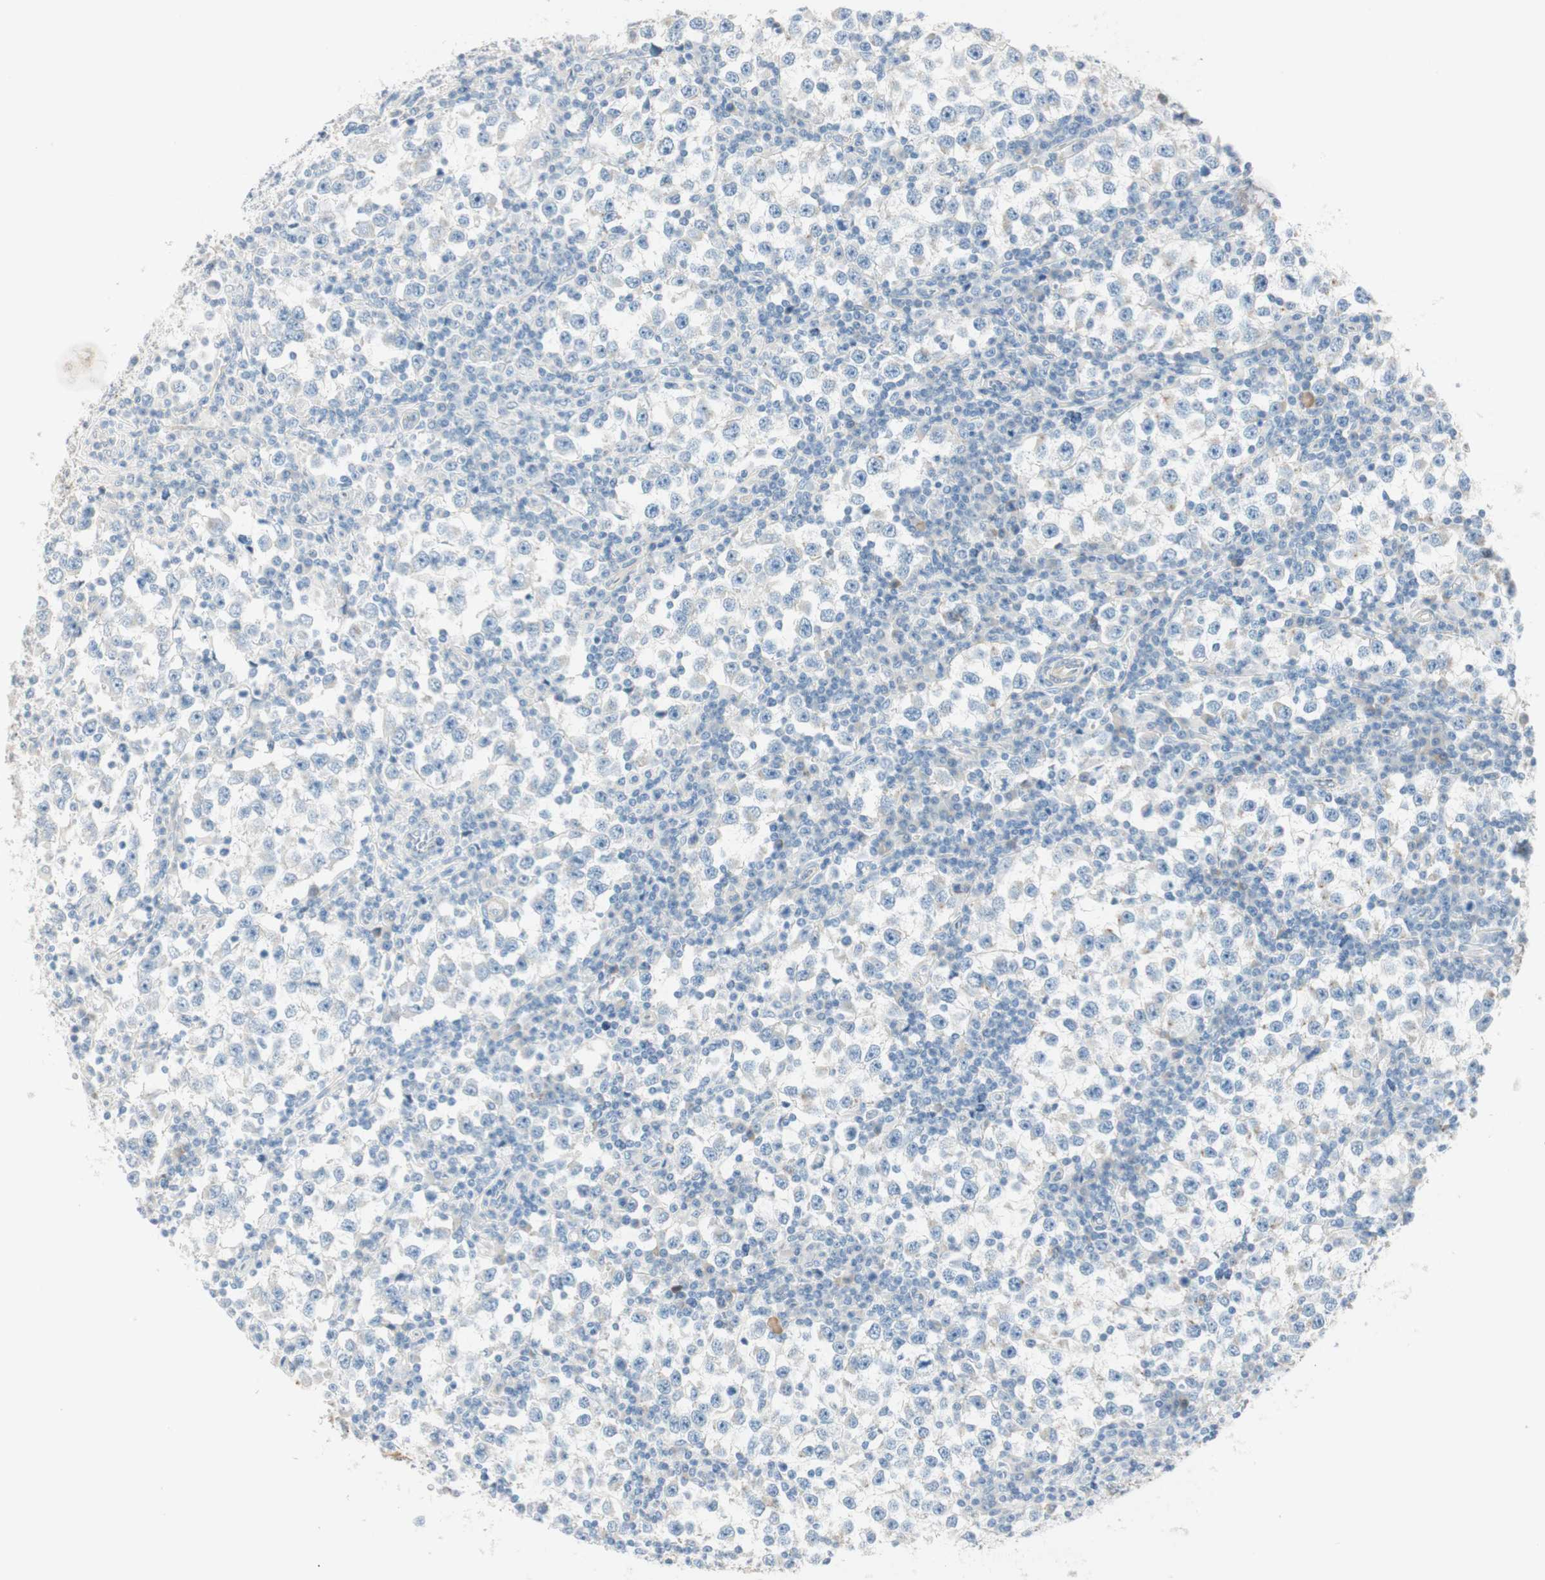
{"staining": {"intensity": "moderate", "quantity": "<25%", "location": "cytoplasmic/membranous"}, "tissue": "testis cancer", "cell_type": "Tumor cells", "image_type": "cancer", "snomed": [{"axis": "morphology", "description": "Seminoma, NOS"}, {"axis": "topography", "description": "Testis"}], "caption": "Moderate cytoplasmic/membranous expression for a protein is appreciated in approximately <25% of tumor cells of testis cancer (seminoma) using IHC.", "gene": "CDK3", "patient": {"sex": "male", "age": 65}}